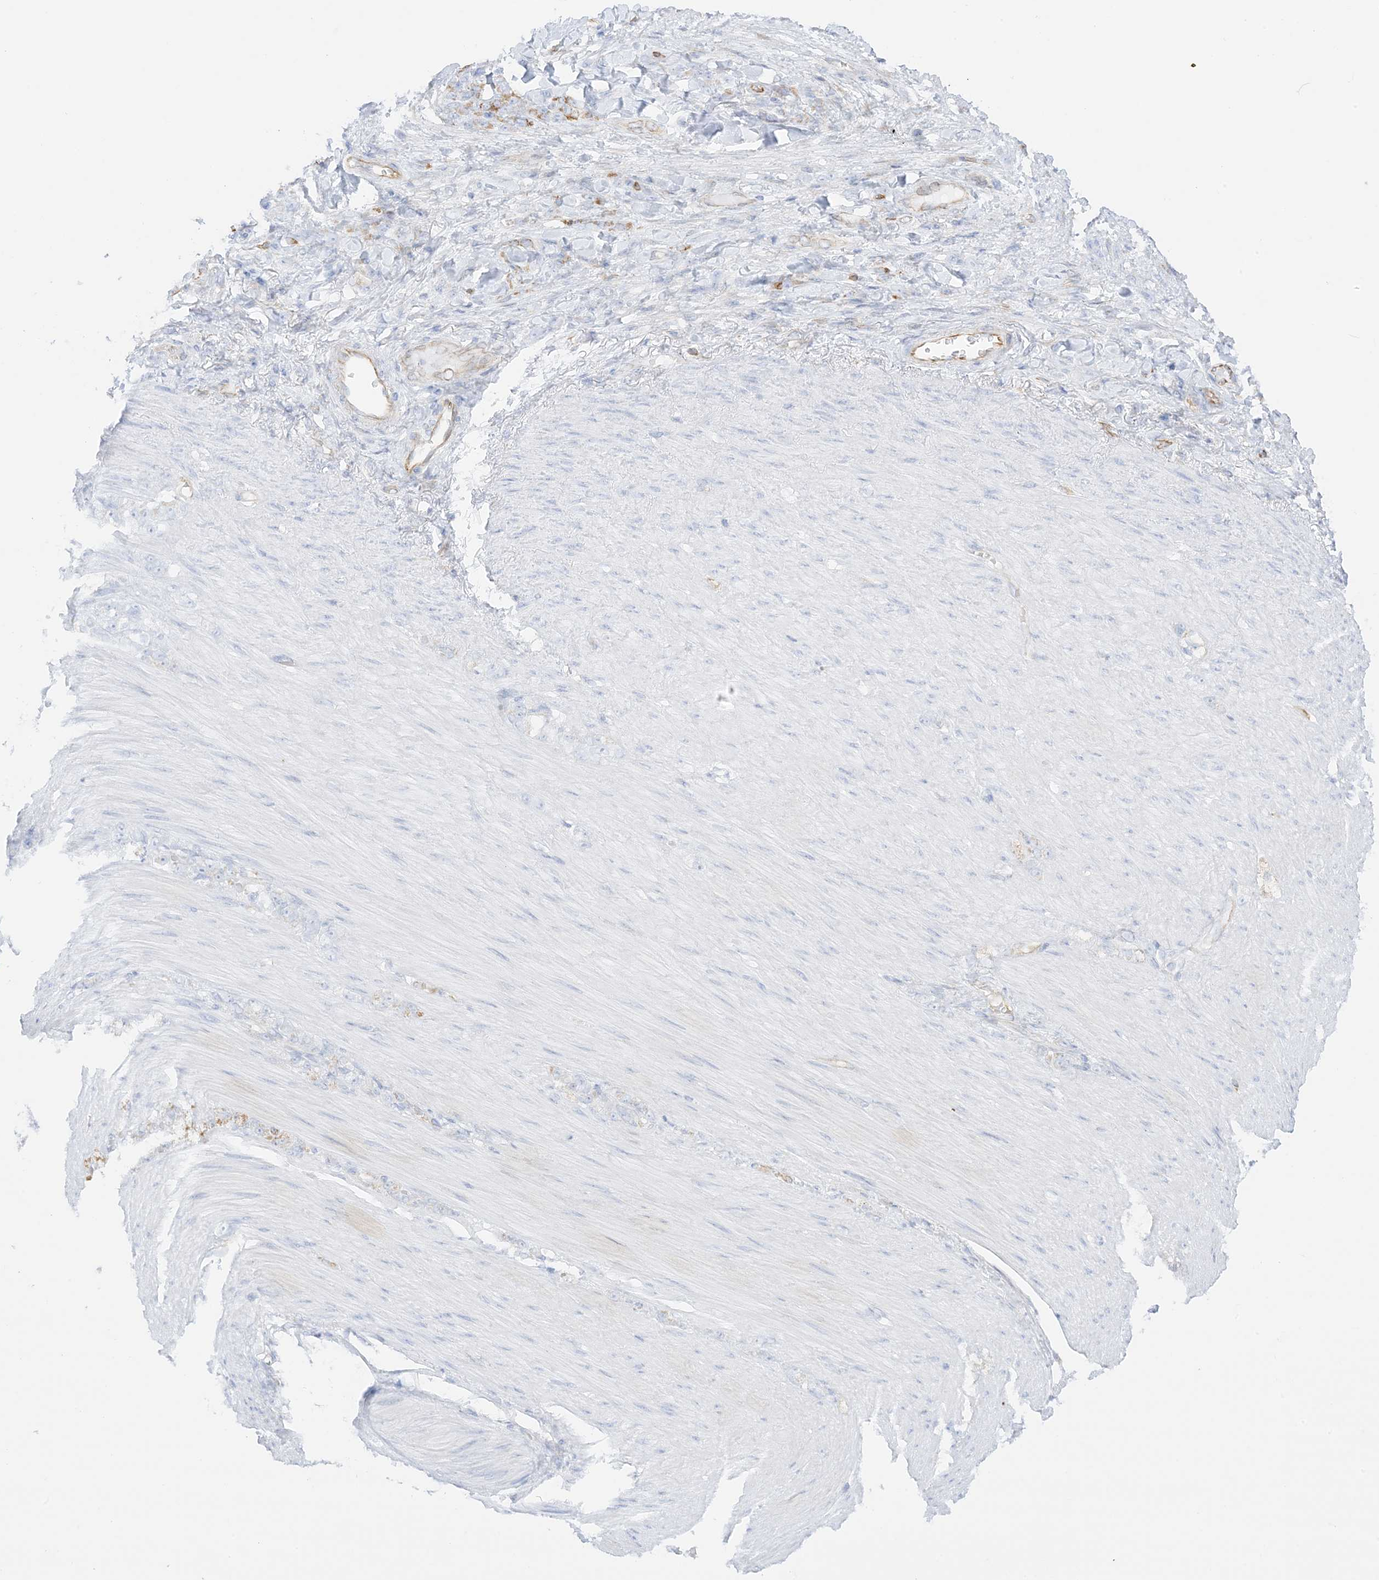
{"staining": {"intensity": "weak", "quantity": "<25%", "location": "cytoplasmic/membranous"}, "tissue": "stomach cancer", "cell_type": "Tumor cells", "image_type": "cancer", "snomed": [{"axis": "morphology", "description": "Normal tissue, NOS"}, {"axis": "morphology", "description": "Adenocarcinoma, NOS"}, {"axis": "topography", "description": "Stomach"}], "caption": "Adenocarcinoma (stomach) was stained to show a protein in brown. There is no significant positivity in tumor cells.", "gene": "PID1", "patient": {"sex": "male", "age": 82}}